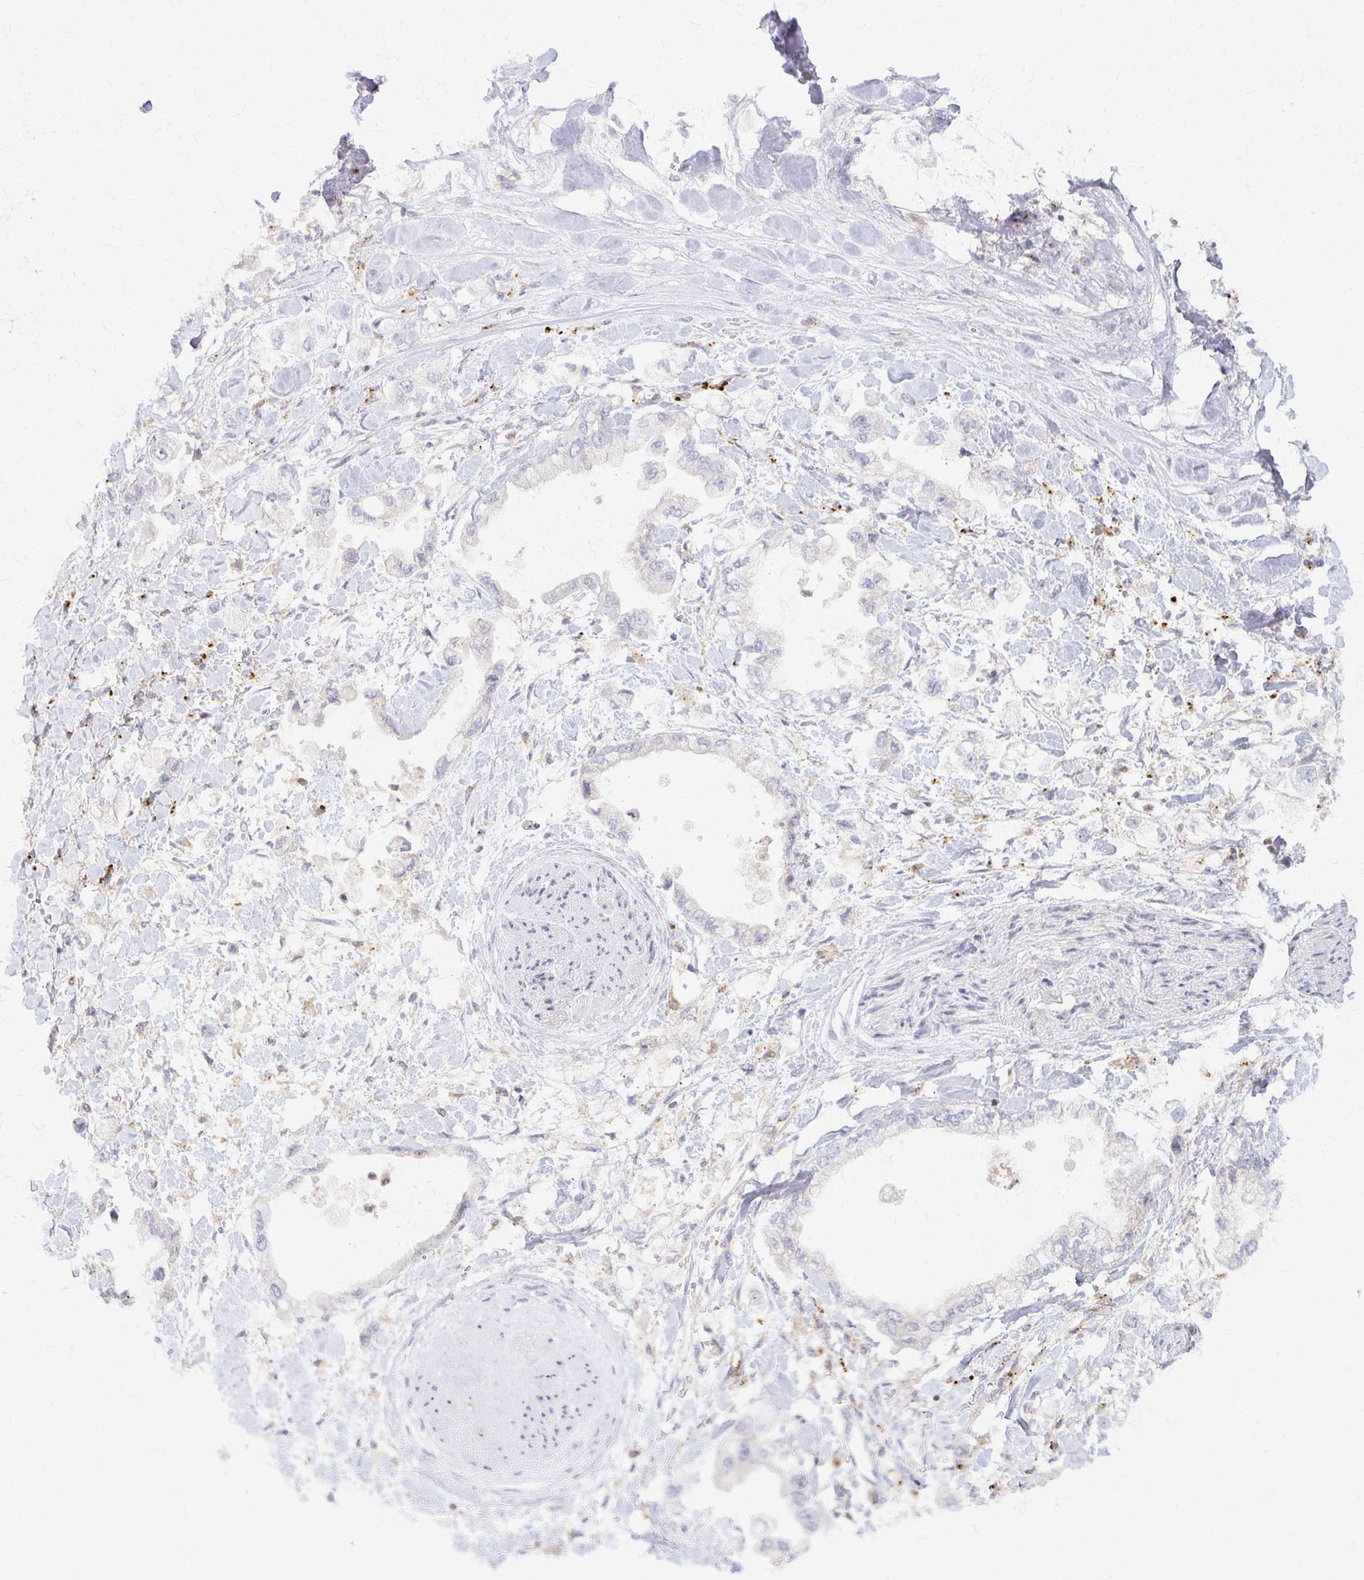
{"staining": {"intensity": "negative", "quantity": "none", "location": "none"}, "tissue": "stomach cancer", "cell_type": "Tumor cells", "image_type": "cancer", "snomed": [{"axis": "morphology", "description": "Adenocarcinoma, NOS"}, {"axis": "topography", "description": "Stomach"}], "caption": "An immunohistochemistry (IHC) photomicrograph of adenocarcinoma (stomach) is shown. There is no staining in tumor cells of adenocarcinoma (stomach). The staining was performed using DAB to visualize the protein expression in brown, while the nuclei were stained in blue with hematoxylin (Magnification: 20x).", "gene": "ARHGAP35", "patient": {"sex": "male", "age": 62}}